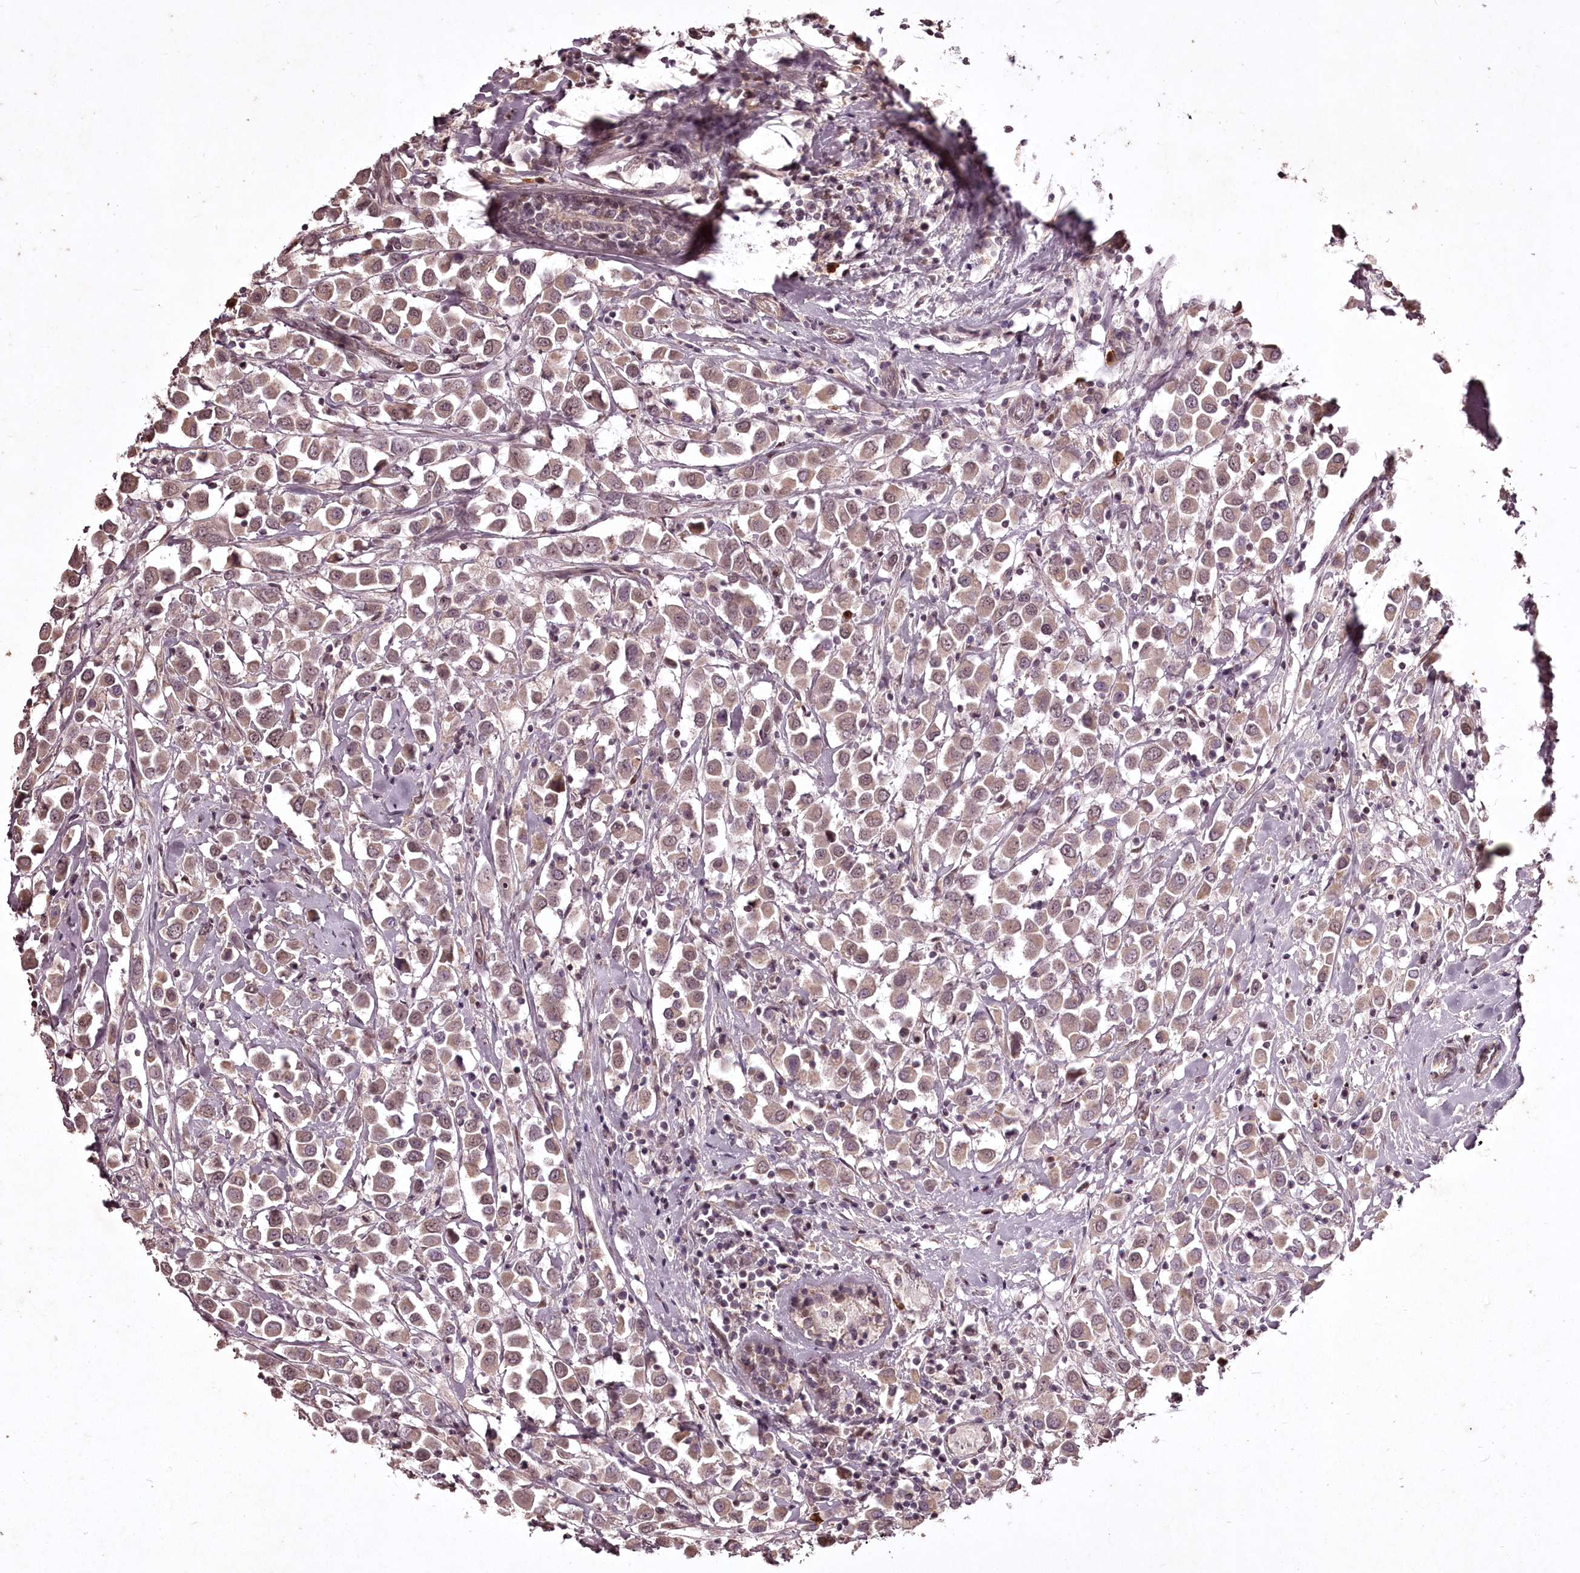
{"staining": {"intensity": "weak", "quantity": ">75%", "location": "nuclear"}, "tissue": "breast cancer", "cell_type": "Tumor cells", "image_type": "cancer", "snomed": [{"axis": "morphology", "description": "Duct carcinoma"}, {"axis": "topography", "description": "Breast"}], "caption": "Breast infiltrating ductal carcinoma stained with a protein marker displays weak staining in tumor cells.", "gene": "ADRA1D", "patient": {"sex": "female", "age": 61}}